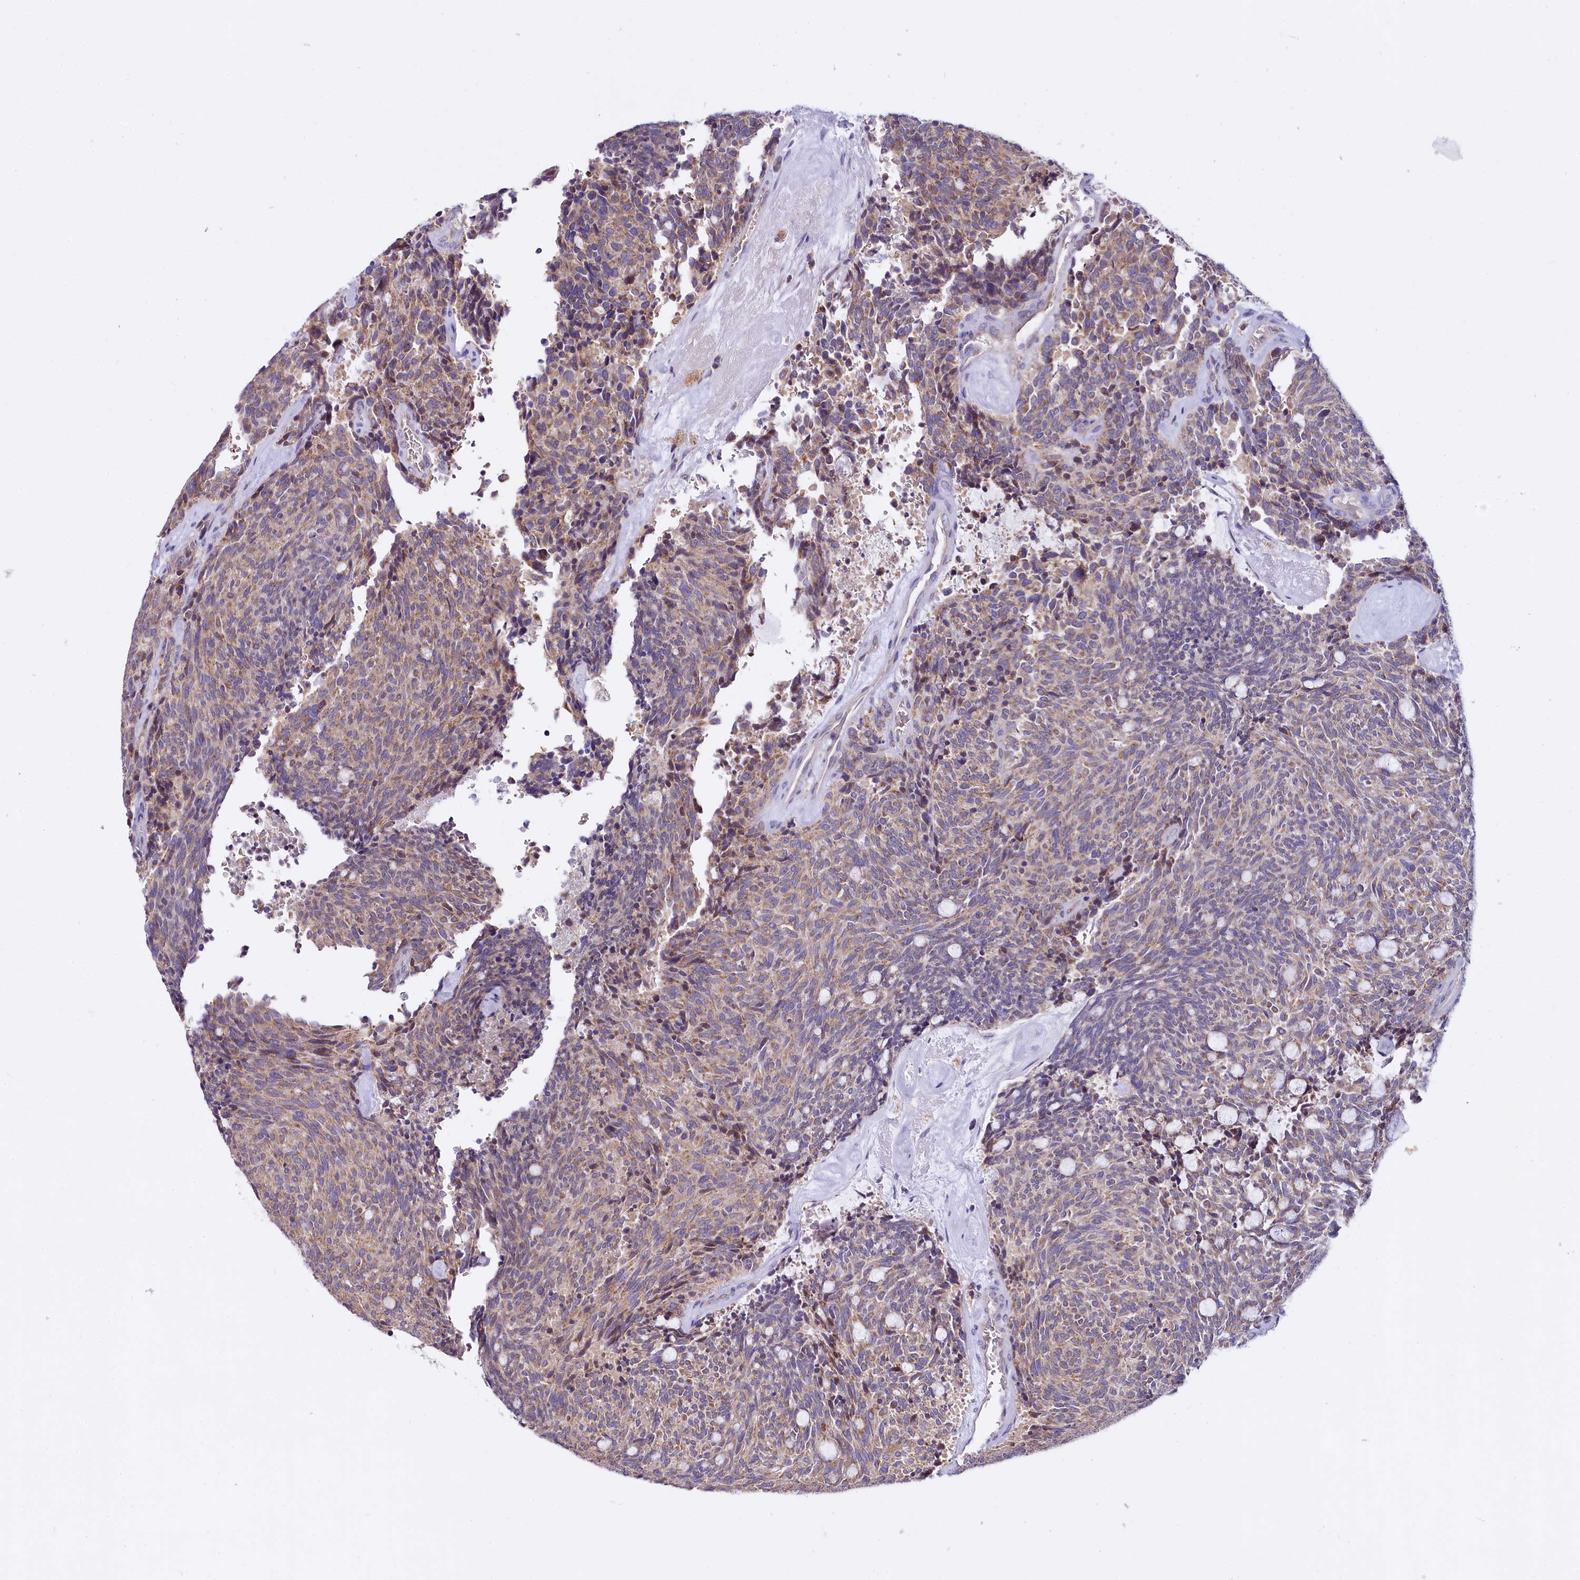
{"staining": {"intensity": "moderate", "quantity": ">75%", "location": "cytoplasmic/membranous"}, "tissue": "carcinoid", "cell_type": "Tumor cells", "image_type": "cancer", "snomed": [{"axis": "morphology", "description": "Carcinoid, malignant, NOS"}, {"axis": "topography", "description": "Pancreas"}], "caption": "Carcinoid (malignant) tissue shows moderate cytoplasmic/membranous positivity in approximately >75% of tumor cells", "gene": "CEP295", "patient": {"sex": "female", "age": 54}}